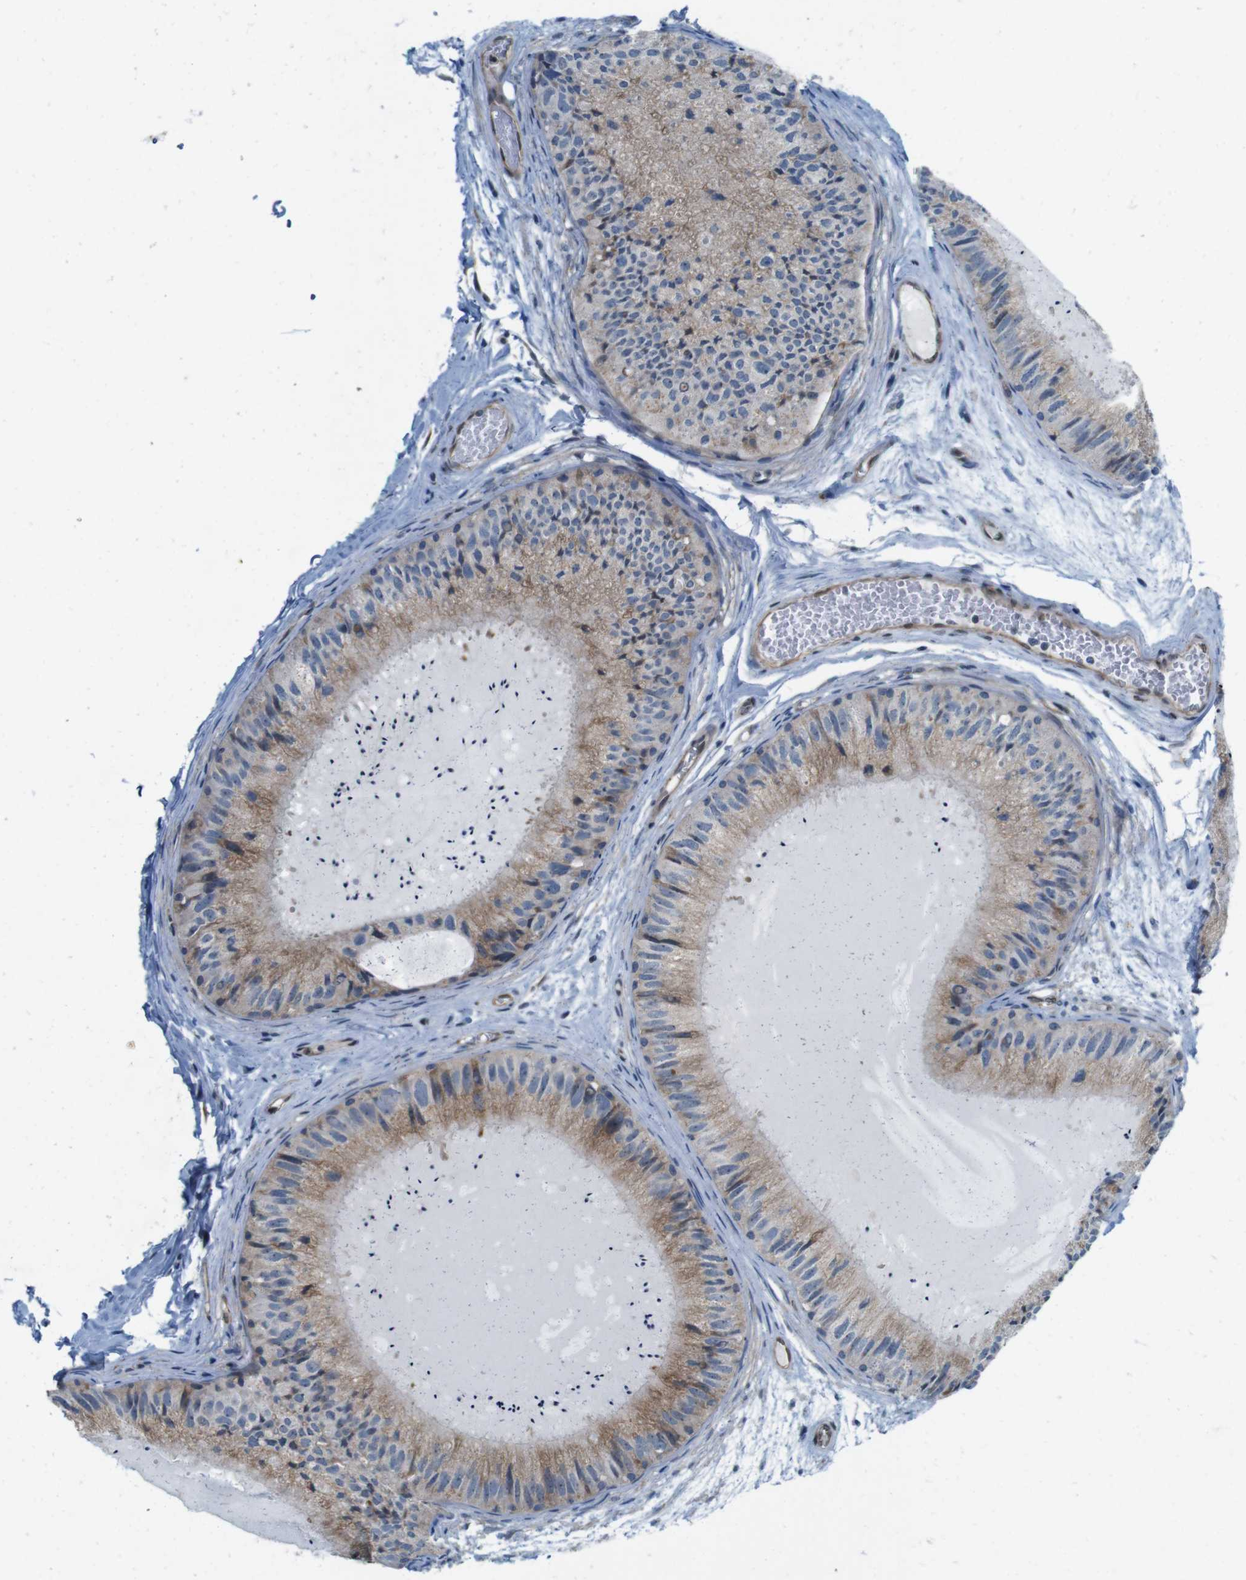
{"staining": {"intensity": "moderate", "quantity": ">75%", "location": "cytoplasmic/membranous"}, "tissue": "epididymis", "cell_type": "Glandular cells", "image_type": "normal", "snomed": [{"axis": "morphology", "description": "Normal tissue, NOS"}, {"axis": "topography", "description": "Epididymis"}], "caption": "A histopathology image showing moderate cytoplasmic/membranous staining in about >75% of glandular cells in normal epididymis, as visualized by brown immunohistochemical staining.", "gene": "SKI", "patient": {"sex": "male", "age": 31}}